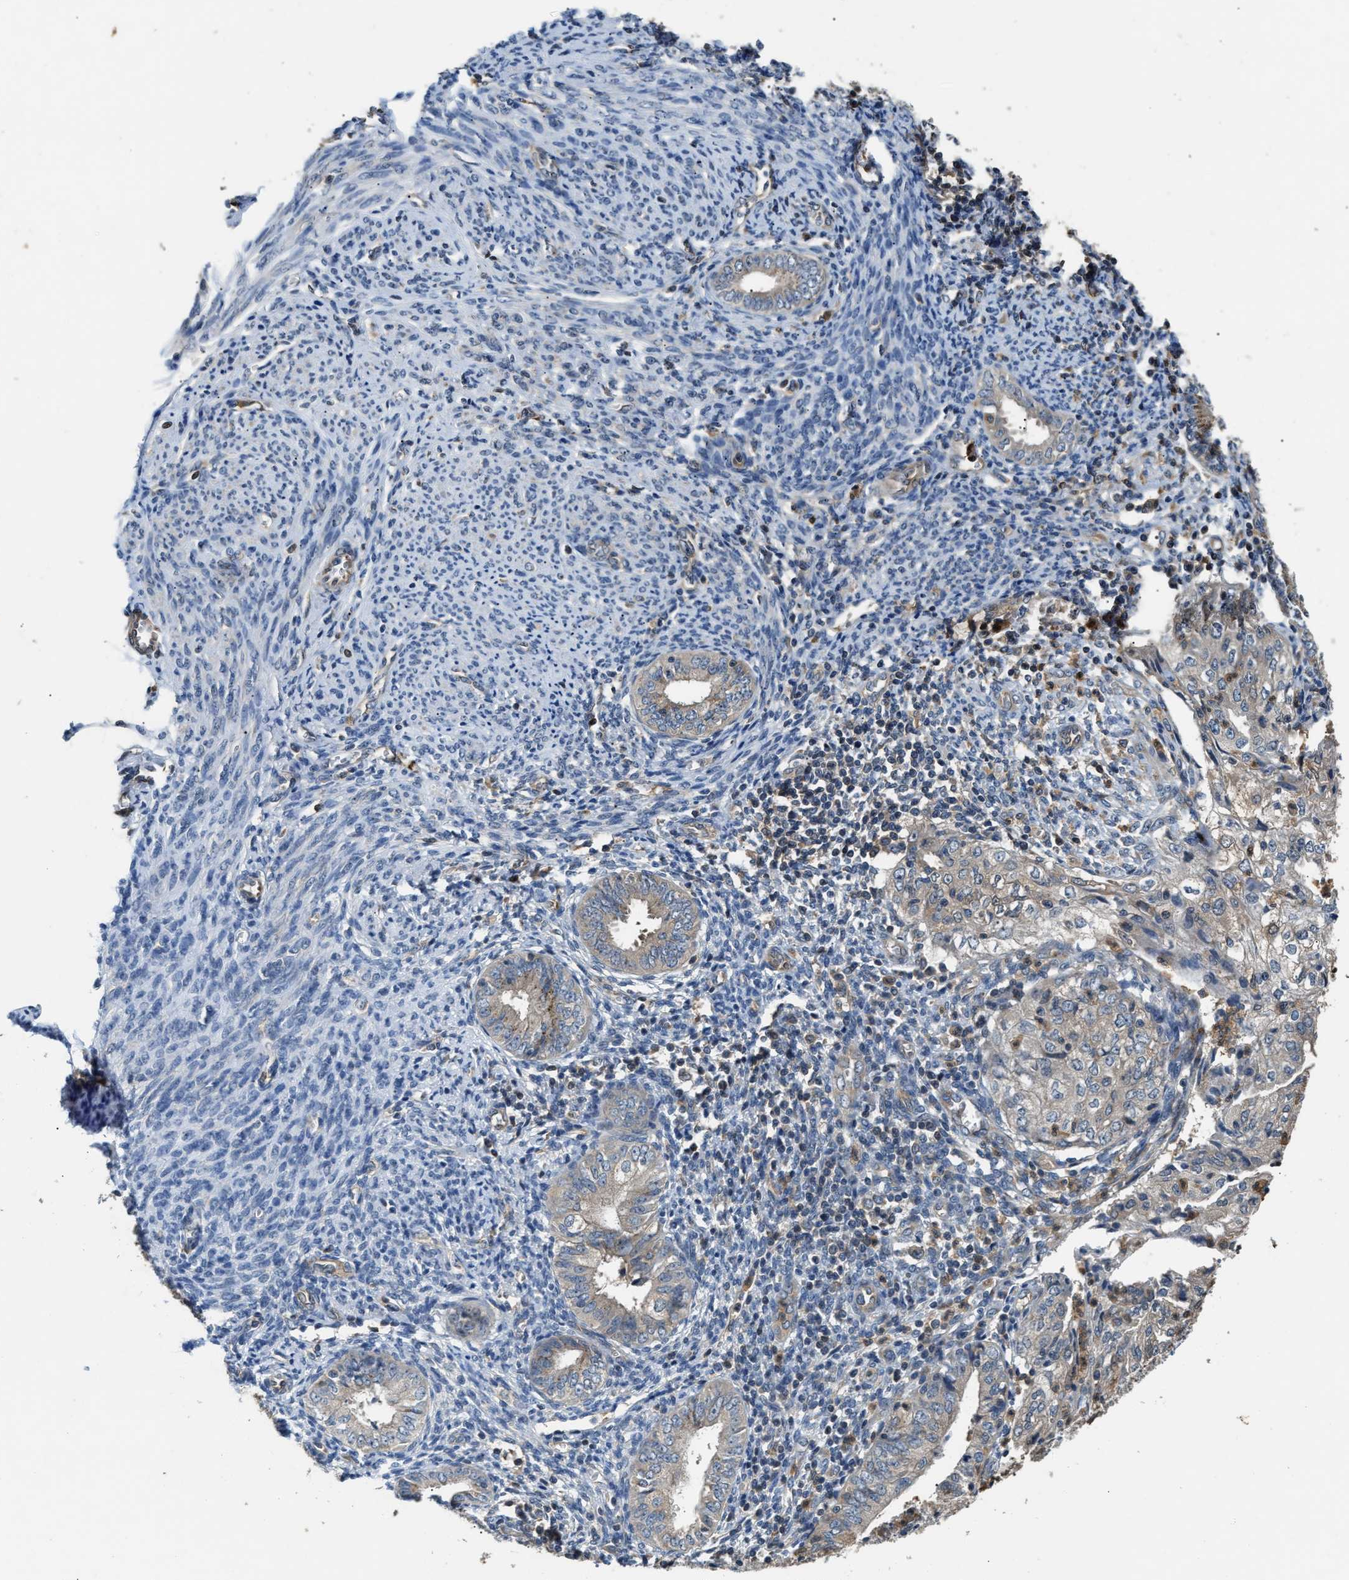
{"staining": {"intensity": "moderate", "quantity": "25%-75%", "location": "cytoplasmic/membranous"}, "tissue": "endometrial cancer", "cell_type": "Tumor cells", "image_type": "cancer", "snomed": [{"axis": "morphology", "description": "Adenocarcinoma, NOS"}, {"axis": "topography", "description": "Endometrium"}], "caption": "IHC micrograph of neoplastic tissue: endometrial adenocarcinoma stained using IHC displays medium levels of moderate protein expression localized specifically in the cytoplasmic/membranous of tumor cells, appearing as a cytoplasmic/membranous brown color.", "gene": "CHUK", "patient": {"sex": "female", "age": 55}}